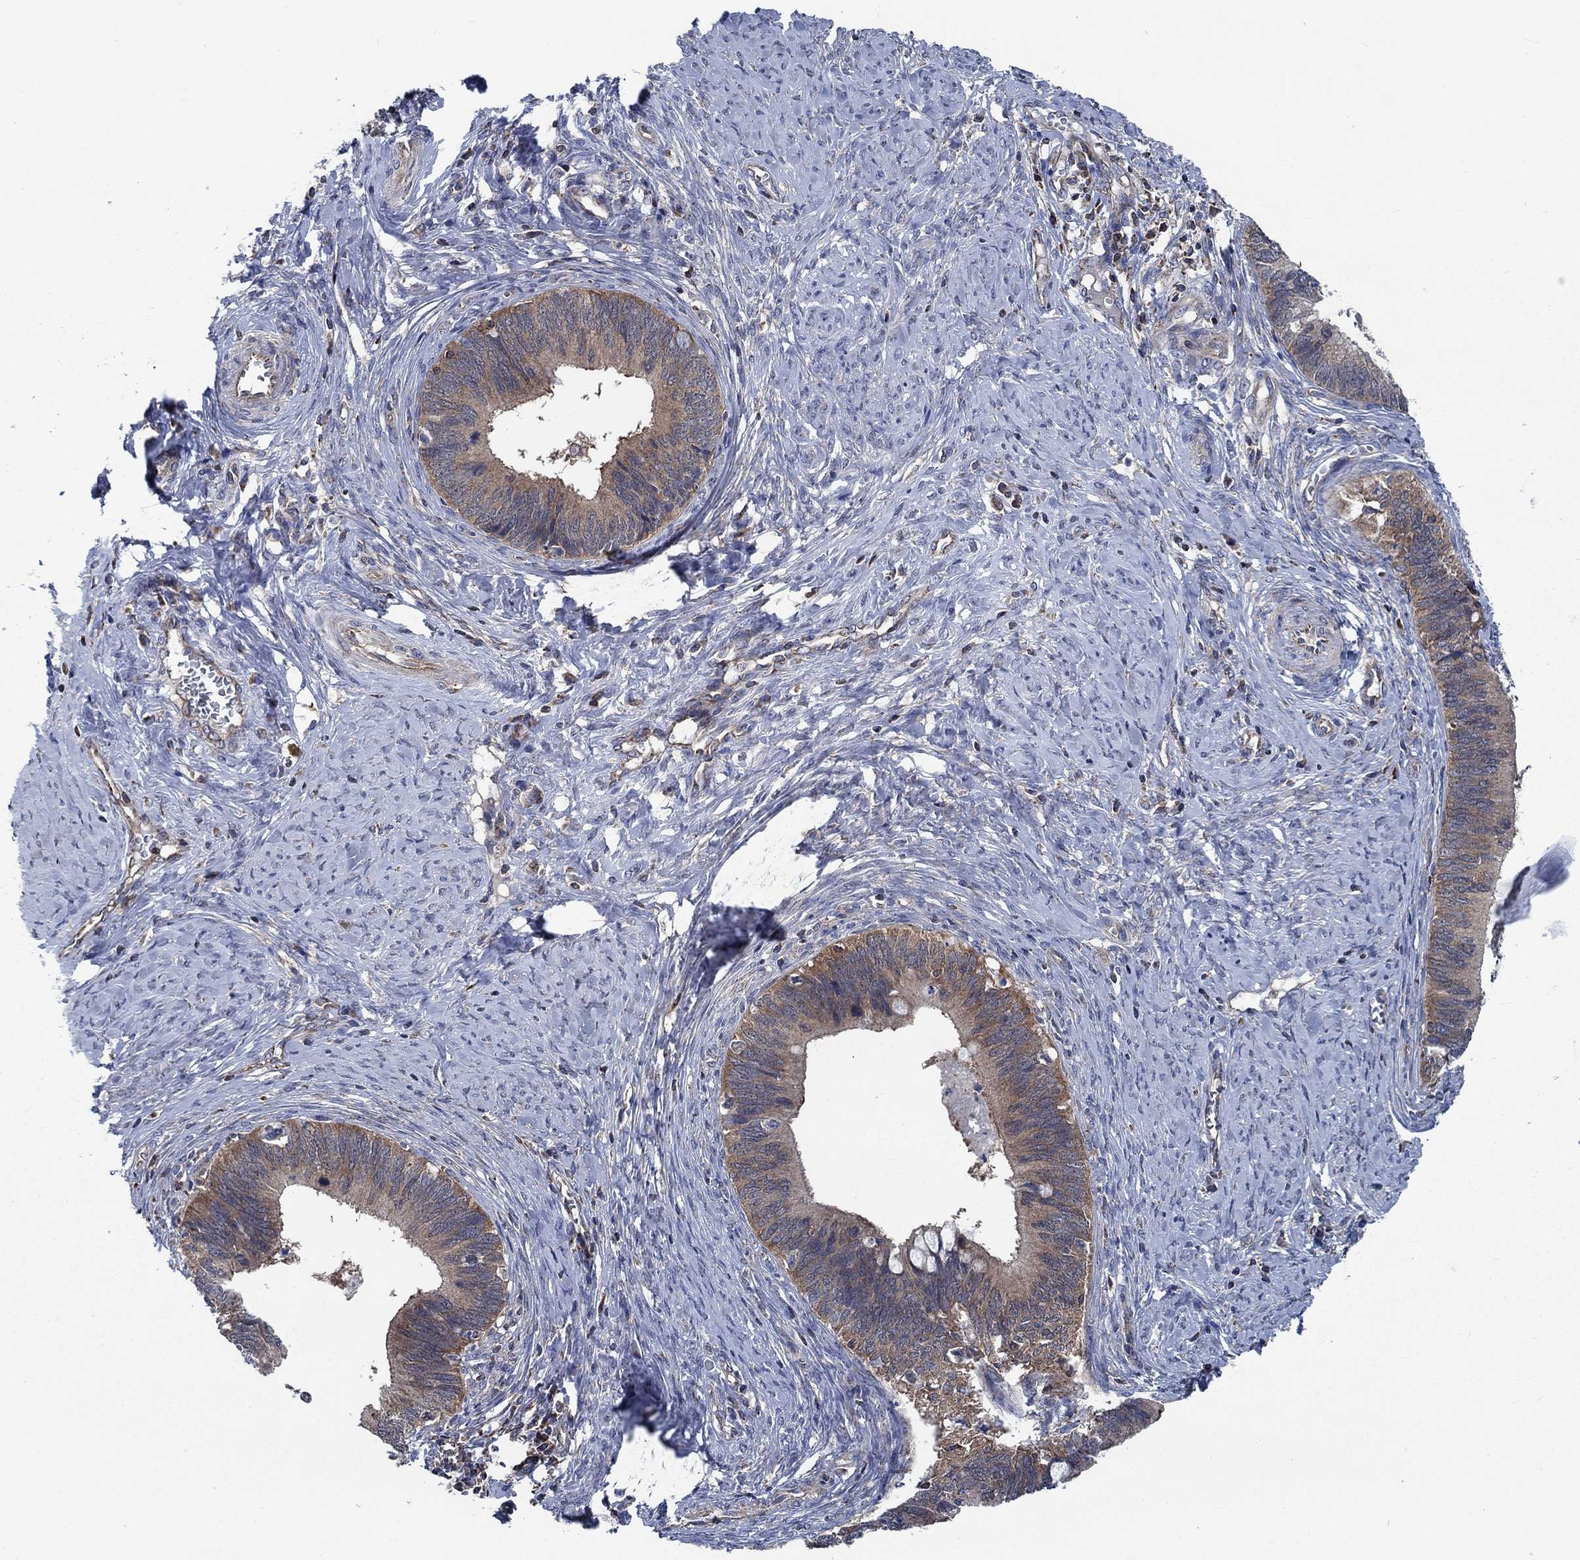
{"staining": {"intensity": "weak", "quantity": ">75%", "location": "cytoplasmic/membranous"}, "tissue": "cervical cancer", "cell_type": "Tumor cells", "image_type": "cancer", "snomed": [{"axis": "morphology", "description": "Adenocarcinoma, NOS"}, {"axis": "topography", "description": "Cervix"}], "caption": "An image of cervical cancer (adenocarcinoma) stained for a protein exhibits weak cytoplasmic/membranous brown staining in tumor cells.", "gene": "STXBP6", "patient": {"sex": "female", "age": 42}}